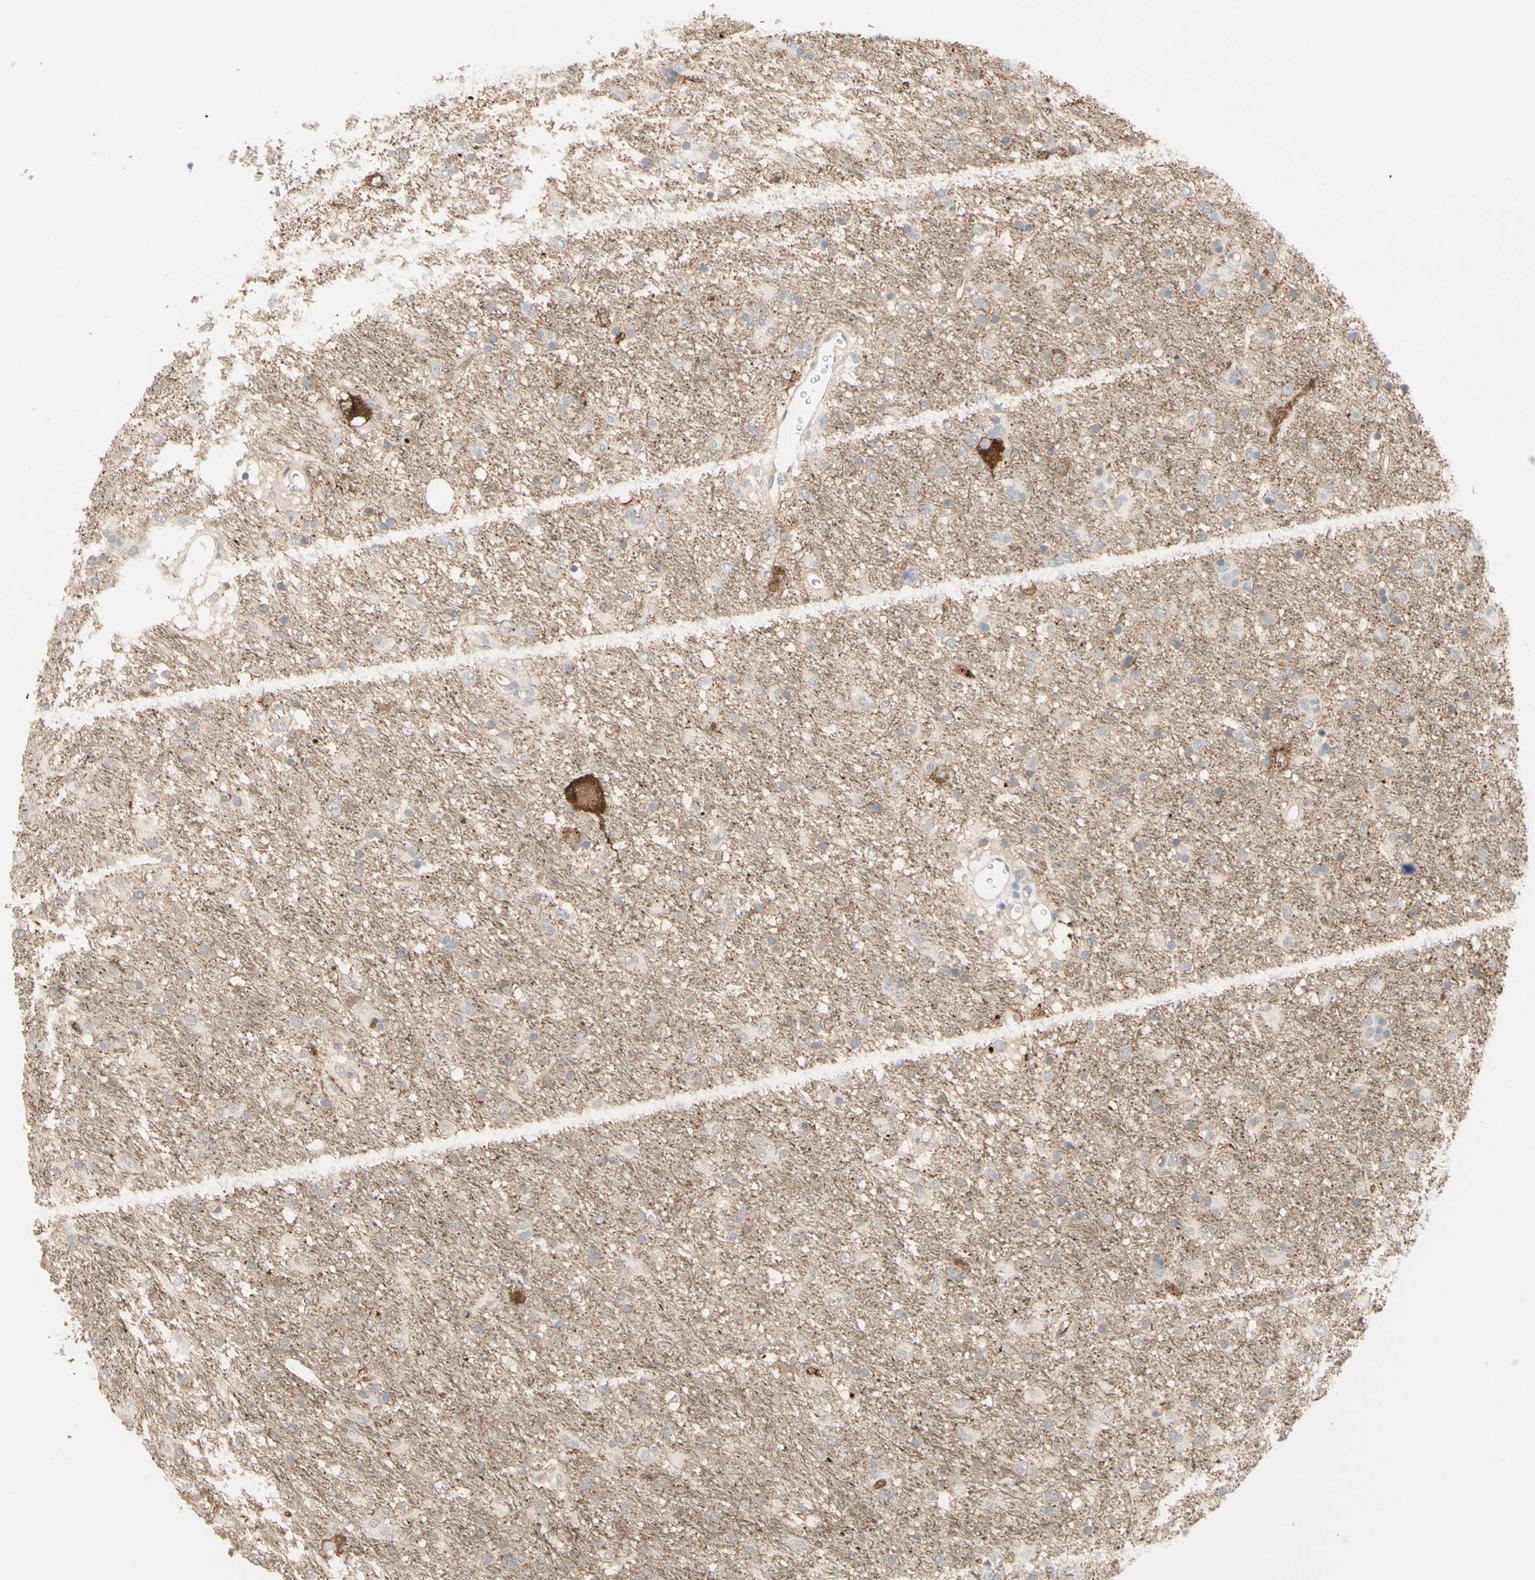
{"staining": {"intensity": "negative", "quantity": "none", "location": "none"}, "tissue": "glioma", "cell_type": "Tumor cells", "image_type": "cancer", "snomed": [{"axis": "morphology", "description": "Glioma, malignant, Low grade"}, {"axis": "topography", "description": "Brain"}], "caption": "Tumor cells are negative for protein expression in human malignant glioma (low-grade). The staining was performed using DAB to visualize the protein expression in brown, while the nuclei were stained in blue with hematoxylin (Magnification: 20x).", "gene": "ANGPT2", "patient": {"sex": "male", "age": 77}}